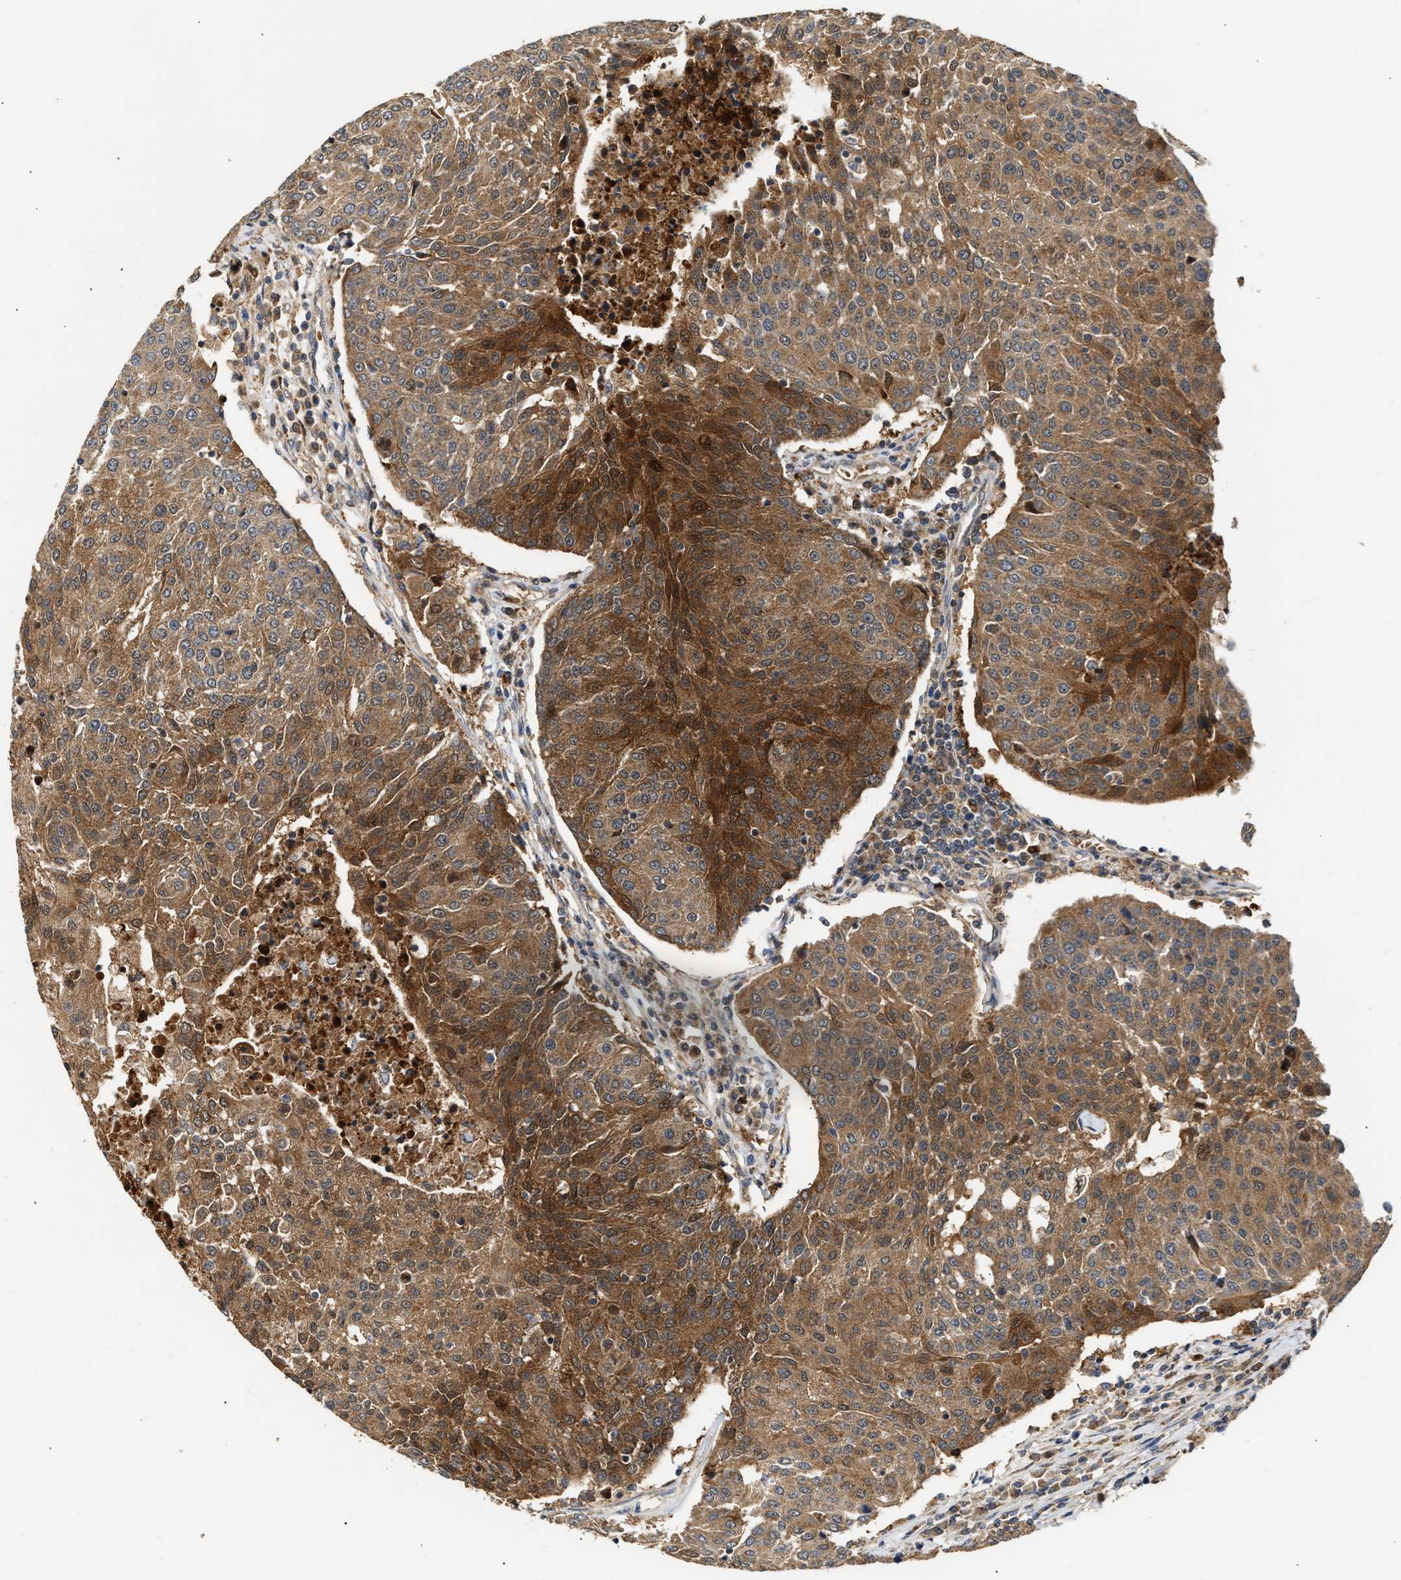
{"staining": {"intensity": "strong", "quantity": ">75%", "location": "cytoplasmic/membranous"}, "tissue": "urothelial cancer", "cell_type": "Tumor cells", "image_type": "cancer", "snomed": [{"axis": "morphology", "description": "Urothelial carcinoma, High grade"}, {"axis": "topography", "description": "Urinary bladder"}], "caption": "IHC image of human urothelial cancer stained for a protein (brown), which exhibits high levels of strong cytoplasmic/membranous expression in about >75% of tumor cells.", "gene": "EXTL2", "patient": {"sex": "female", "age": 85}}